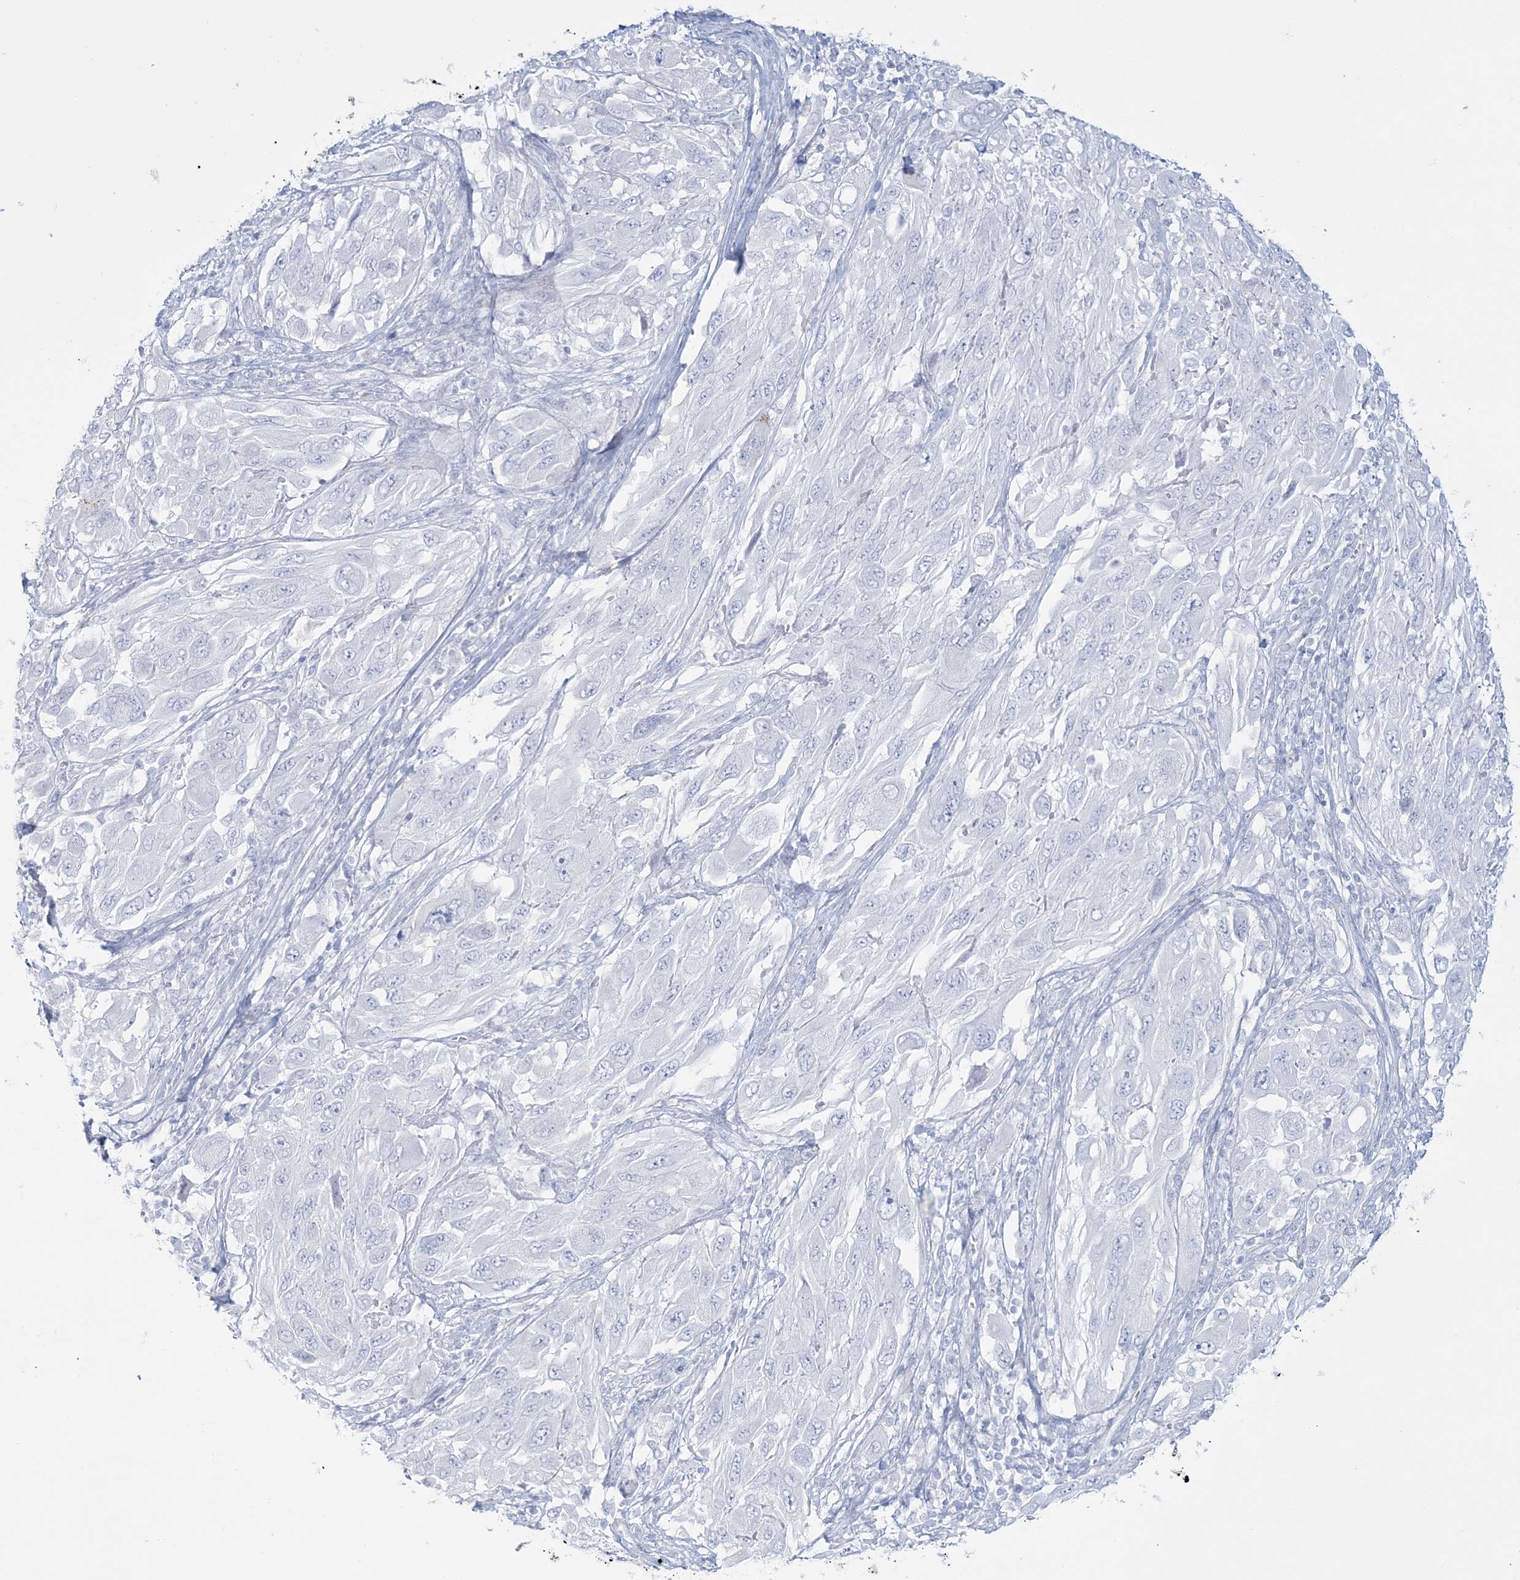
{"staining": {"intensity": "negative", "quantity": "none", "location": "none"}, "tissue": "melanoma", "cell_type": "Tumor cells", "image_type": "cancer", "snomed": [{"axis": "morphology", "description": "Malignant melanoma, NOS"}, {"axis": "topography", "description": "Skin"}], "caption": "Protein analysis of melanoma demonstrates no significant positivity in tumor cells.", "gene": "ADGB", "patient": {"sex": "female", "age": 91}}